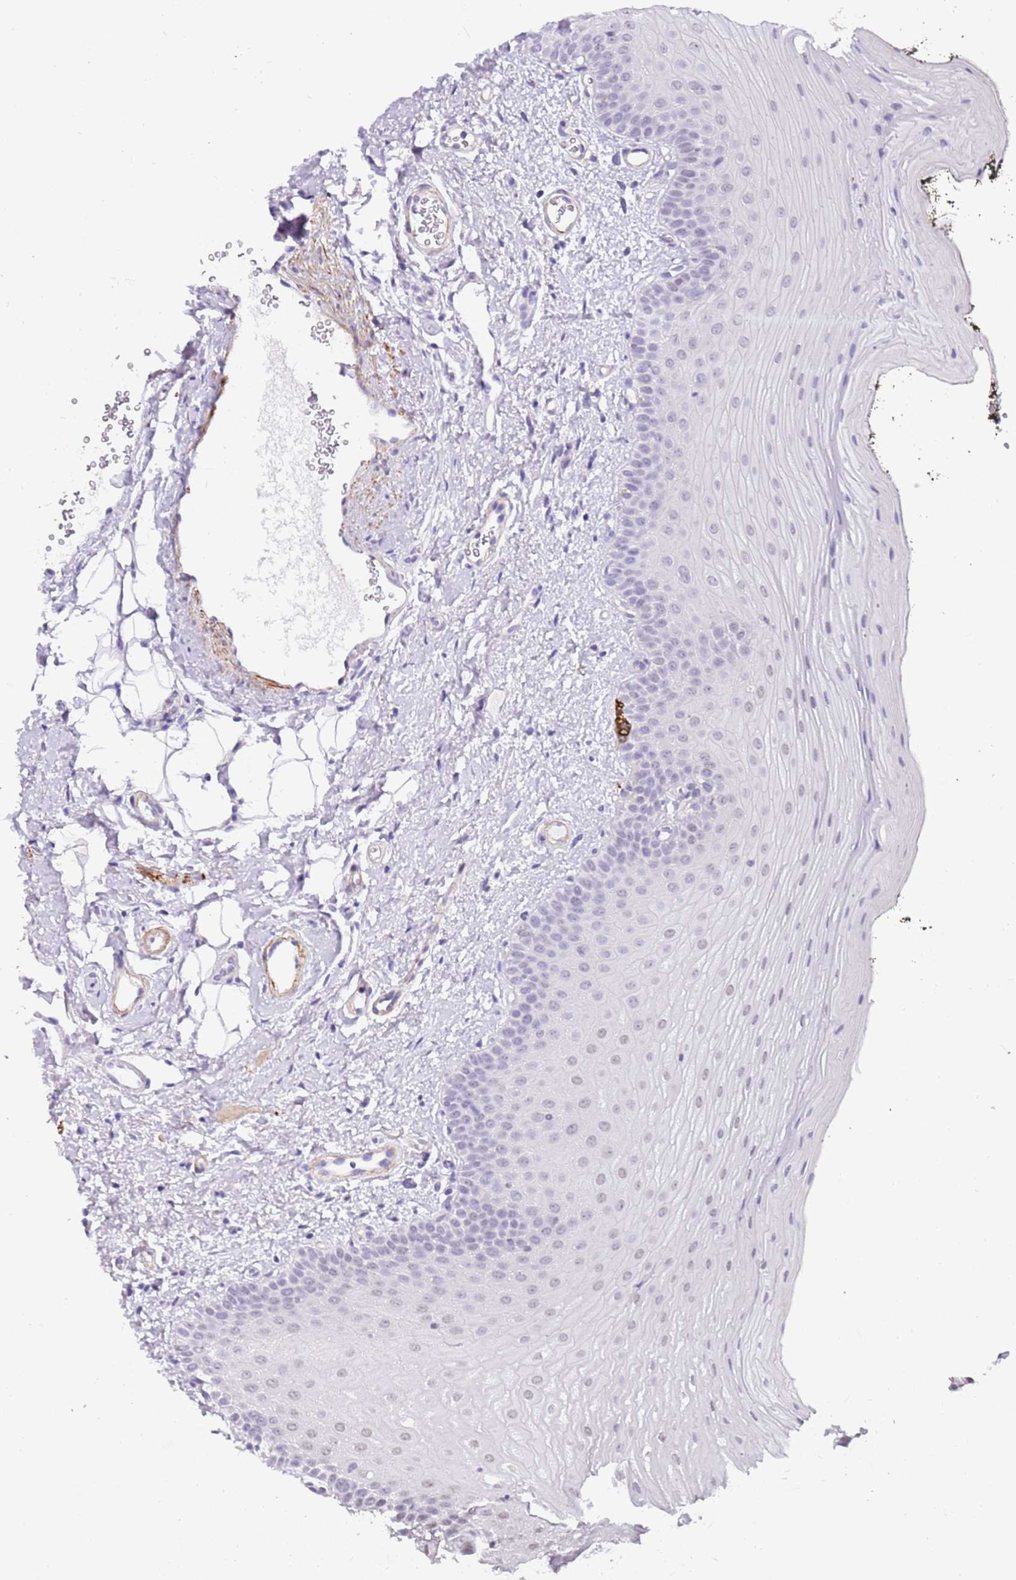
{"staining": {"intensity": "negative", "quantity": "none", "location": "none"}, "tissue": "oral mucosa", "cell_type": "Squamous epithelial cells", "image_type": "normal", "snomed": [{"axis": "morphology", "description": "No evidence of malignacy"}, {"axis": "topography", "description": "Oral tissue"}, {"axis": "topography", "description": "Head-Neck"}], "caption": "The histopathology image demonstrates no significant staining in squamous epithelial cells of oral mucosa.", "gene": "PCGF2", "patient": {"sex": "male", "age": 68}}